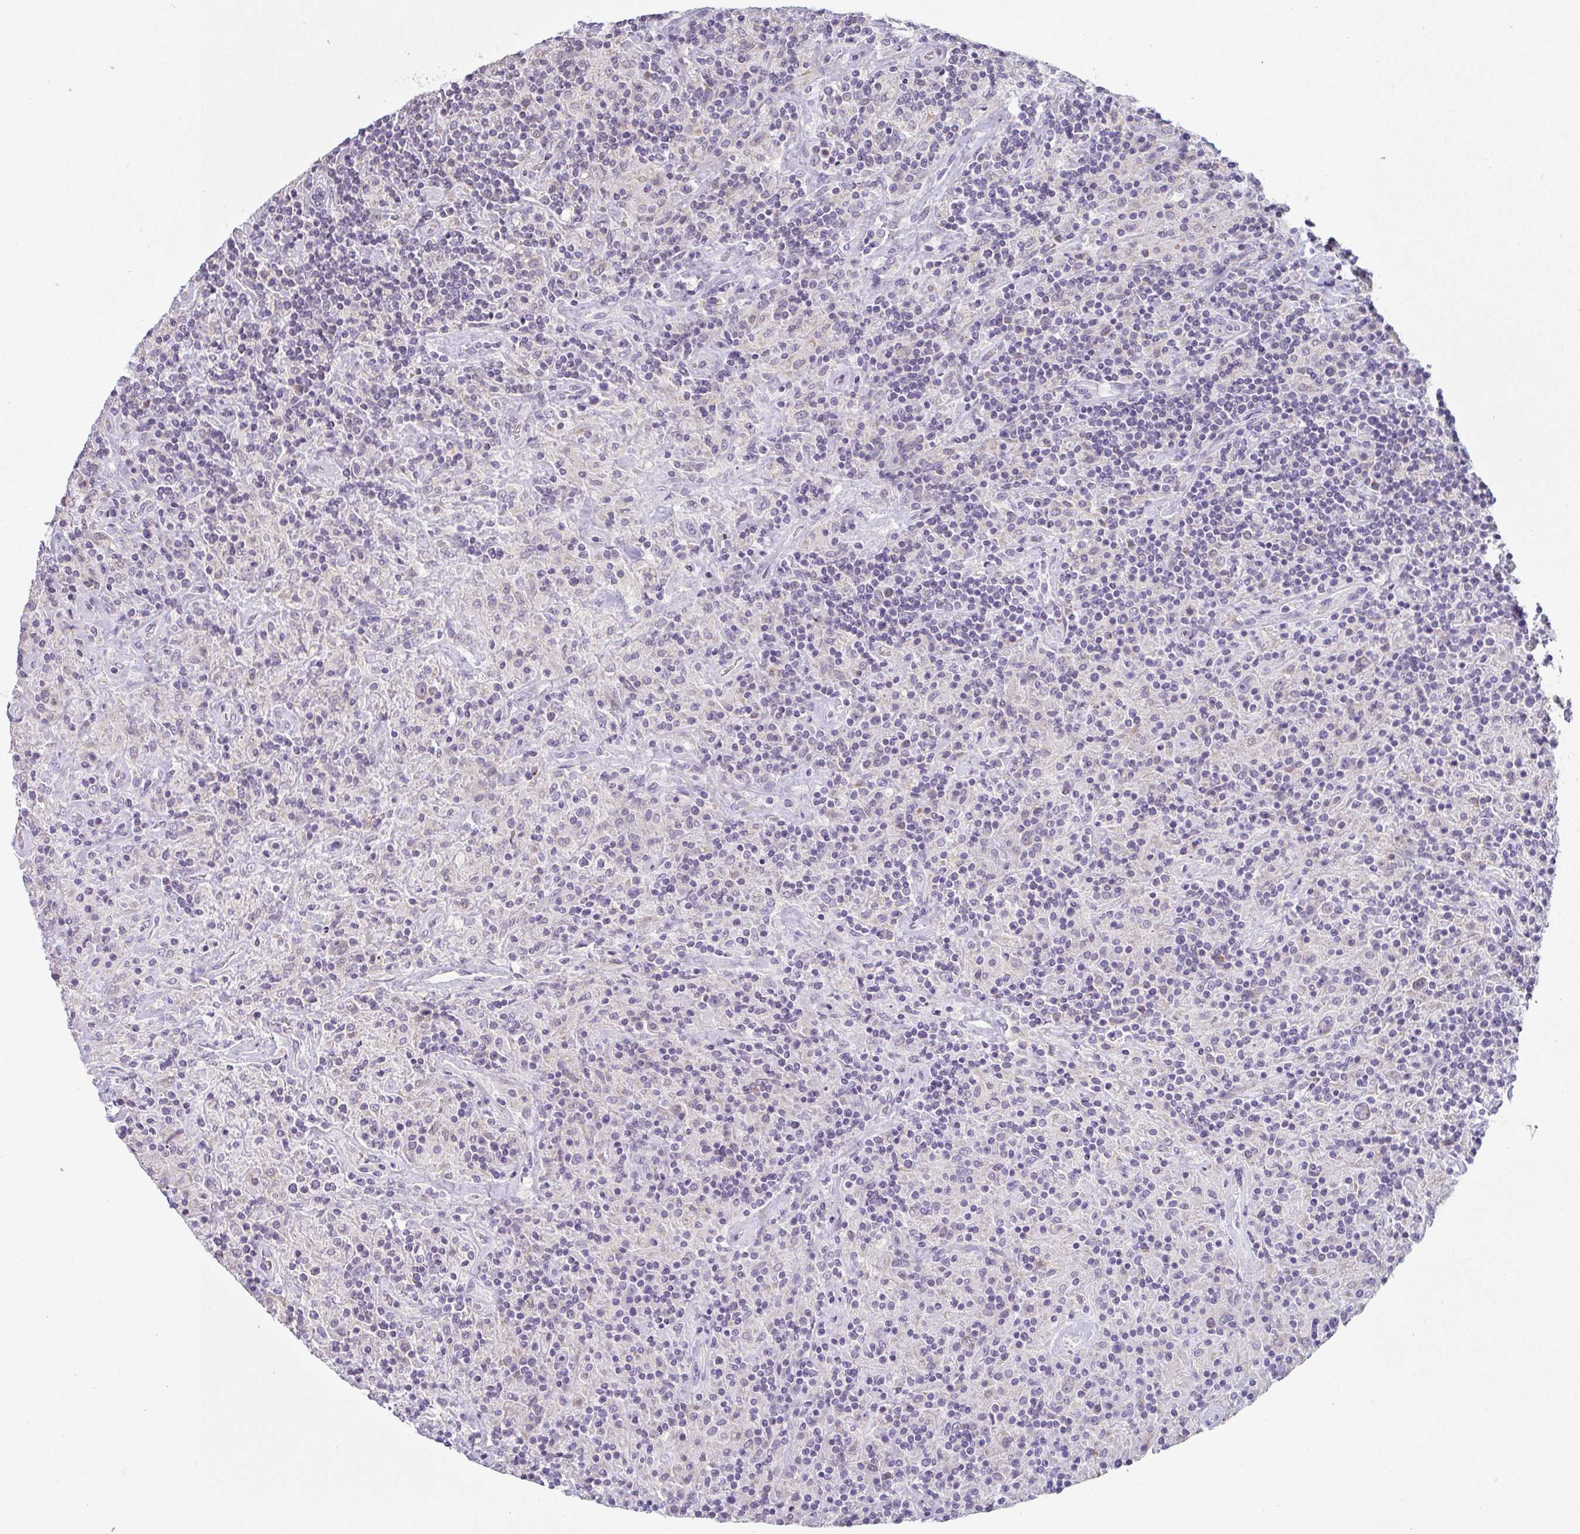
{"staining": {"intensity": "weak", "quantity": "<25%", "location": "cytoplasmic/membranous"}, "tissue": "lymphoma", "cell_type": "Tumor cells", "image_type": "cancer", "snomed": [{"axis": "morphology", "description": "Hodgkin's disease, NOS"}, {"axis": "topography", "description": "Lymph node"}], "caption": "High magnification brightfield microscopy of lymphoma stained with DAB (3,3'-diaminobenzidine) (brown) and counterstained with hematoxylin (blue): tumor cells show no significant positivity.", "gene": "CACNA1S", "patient": {"sex": "male", "age": 70}}